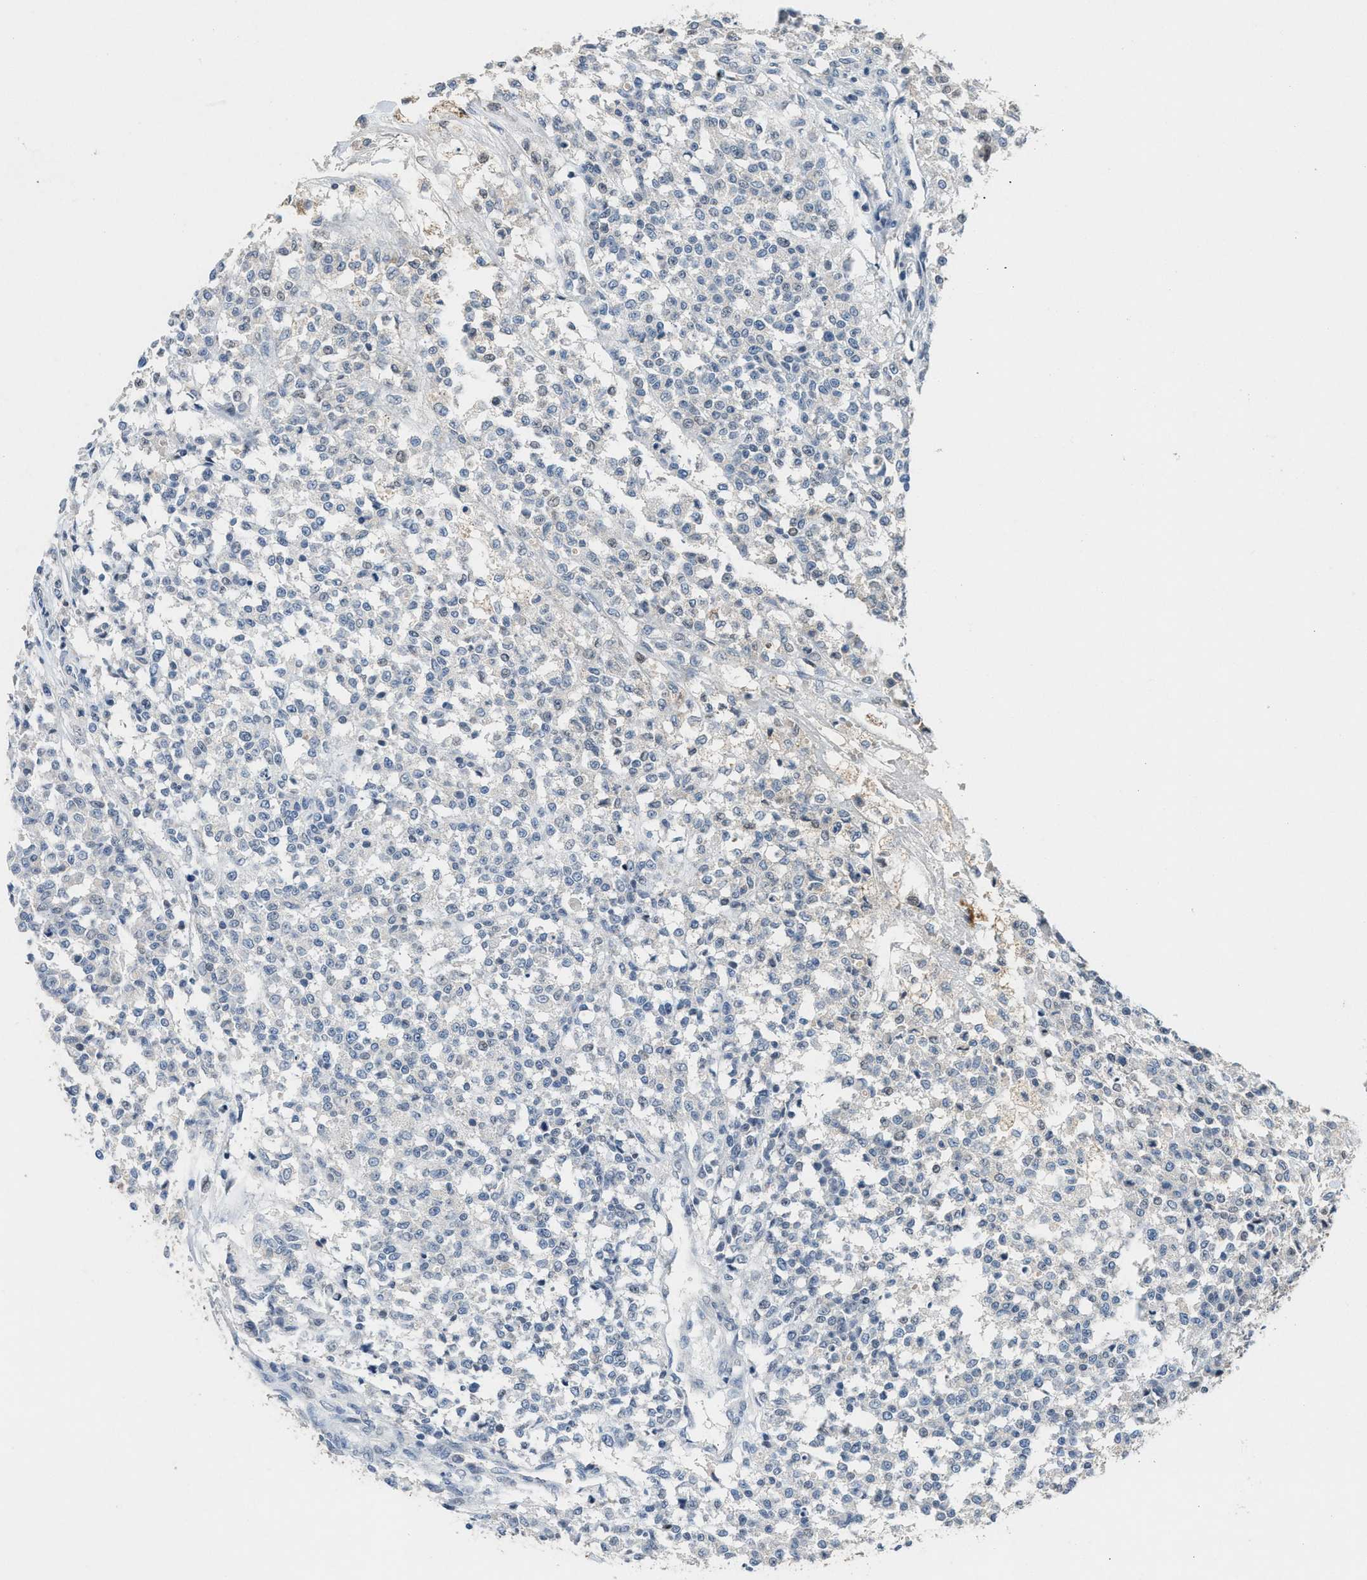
{"staining": {"intensity": "negative", "quantity": "none", "location": "none"}, "tissue": "testis cancer", "cell_type": "Tumor cells", "image_type": "cancer", "snomed": [{"axis": "morphology", "description": "Seminoma, NOS"}, {"axis": "topography", "description": "Testis"}], "caption": "This is an IHC image of seminoma (testis). There is no positivity in tumor cells.", "gene": "SLC5A5", "patient": {"sex": "male", "age": 59}}